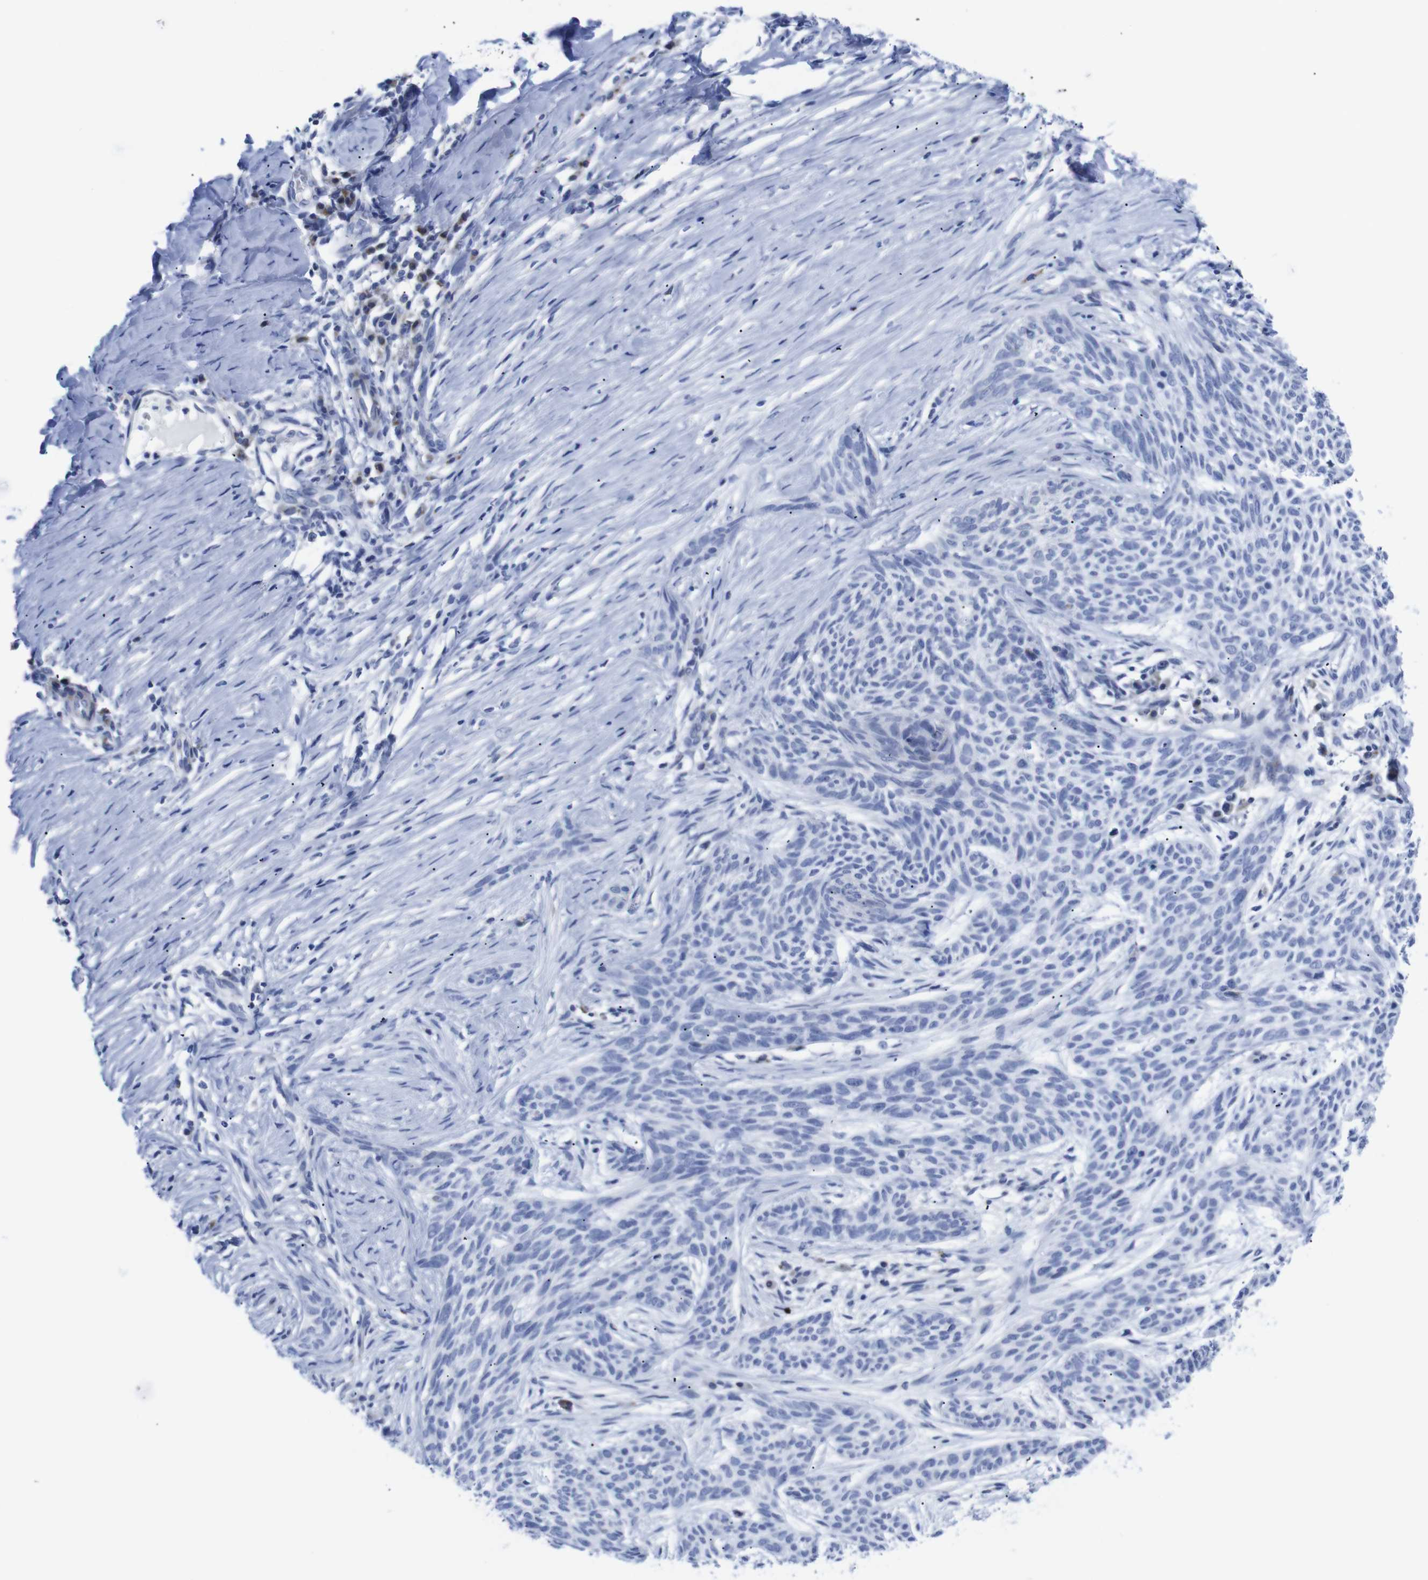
{"staining": {"intensity": "negative", "quantity": "none", "location": "none"}, "tissue": "skin cancer", "cell_type": "Tumor cells", "image_type": "cancer", "snomed": [{"axis": "morphology", "description": "Basal cell carcinoma"}, {"axis": "topography", "description": "Skin"}], "caption": "Immunohistochemistry image of human skin cancer (basal cell carcinoma) stained for a protein (brown), which reveals no expression in tumor cells. (Immunohistochemistry (ihc), brightfield microscopy, high magnification).", "gene": "LRRC55", "patient": {"sex": "female", "age": 59}}